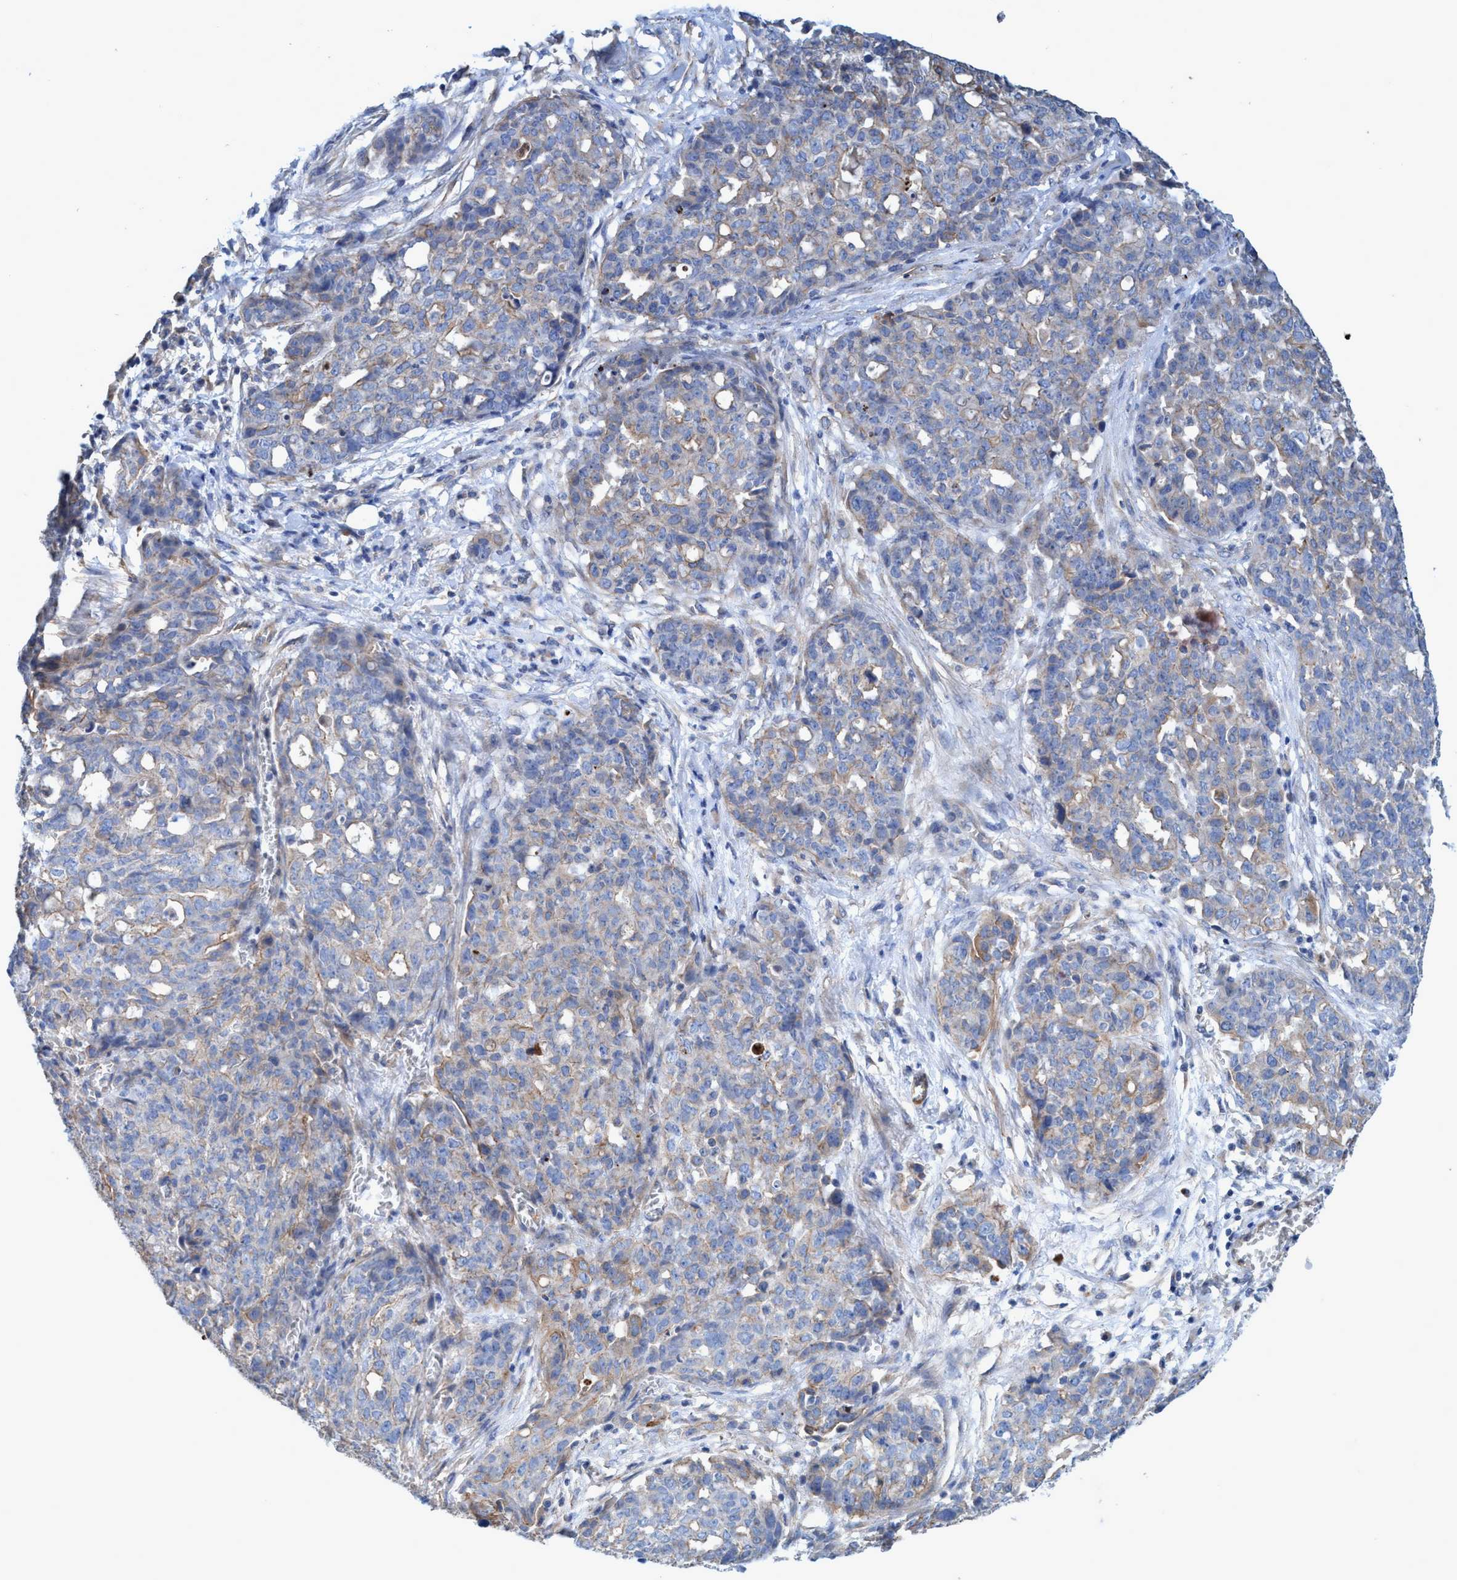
{"staining": {"intensity": "weak", "quantity": "25%-75%", "location": "cytoplasmic/membranous"}, "tissue": "ovarian cancer", "cell_type": "Tumor cells", "image_type": "cancer", "snomed": [{"axis": "morphology", "description": "Cystadenocarcinoma, serous, NOS"}, {"axis": "topography", "description": "Soft tissue"}, {"axis": "topography", "description": "Ovary"}], "caption": "A photomicrograph showing weak cytoplasmic/membranous staining in approximately 25%-75% of tumor cells in ovarian cancer (serous cystadenocarcinoma), as visualized by brown immunohistochemical staining.", "gene": "GULP1", "patient": {"sex": "female", "age": 57}}